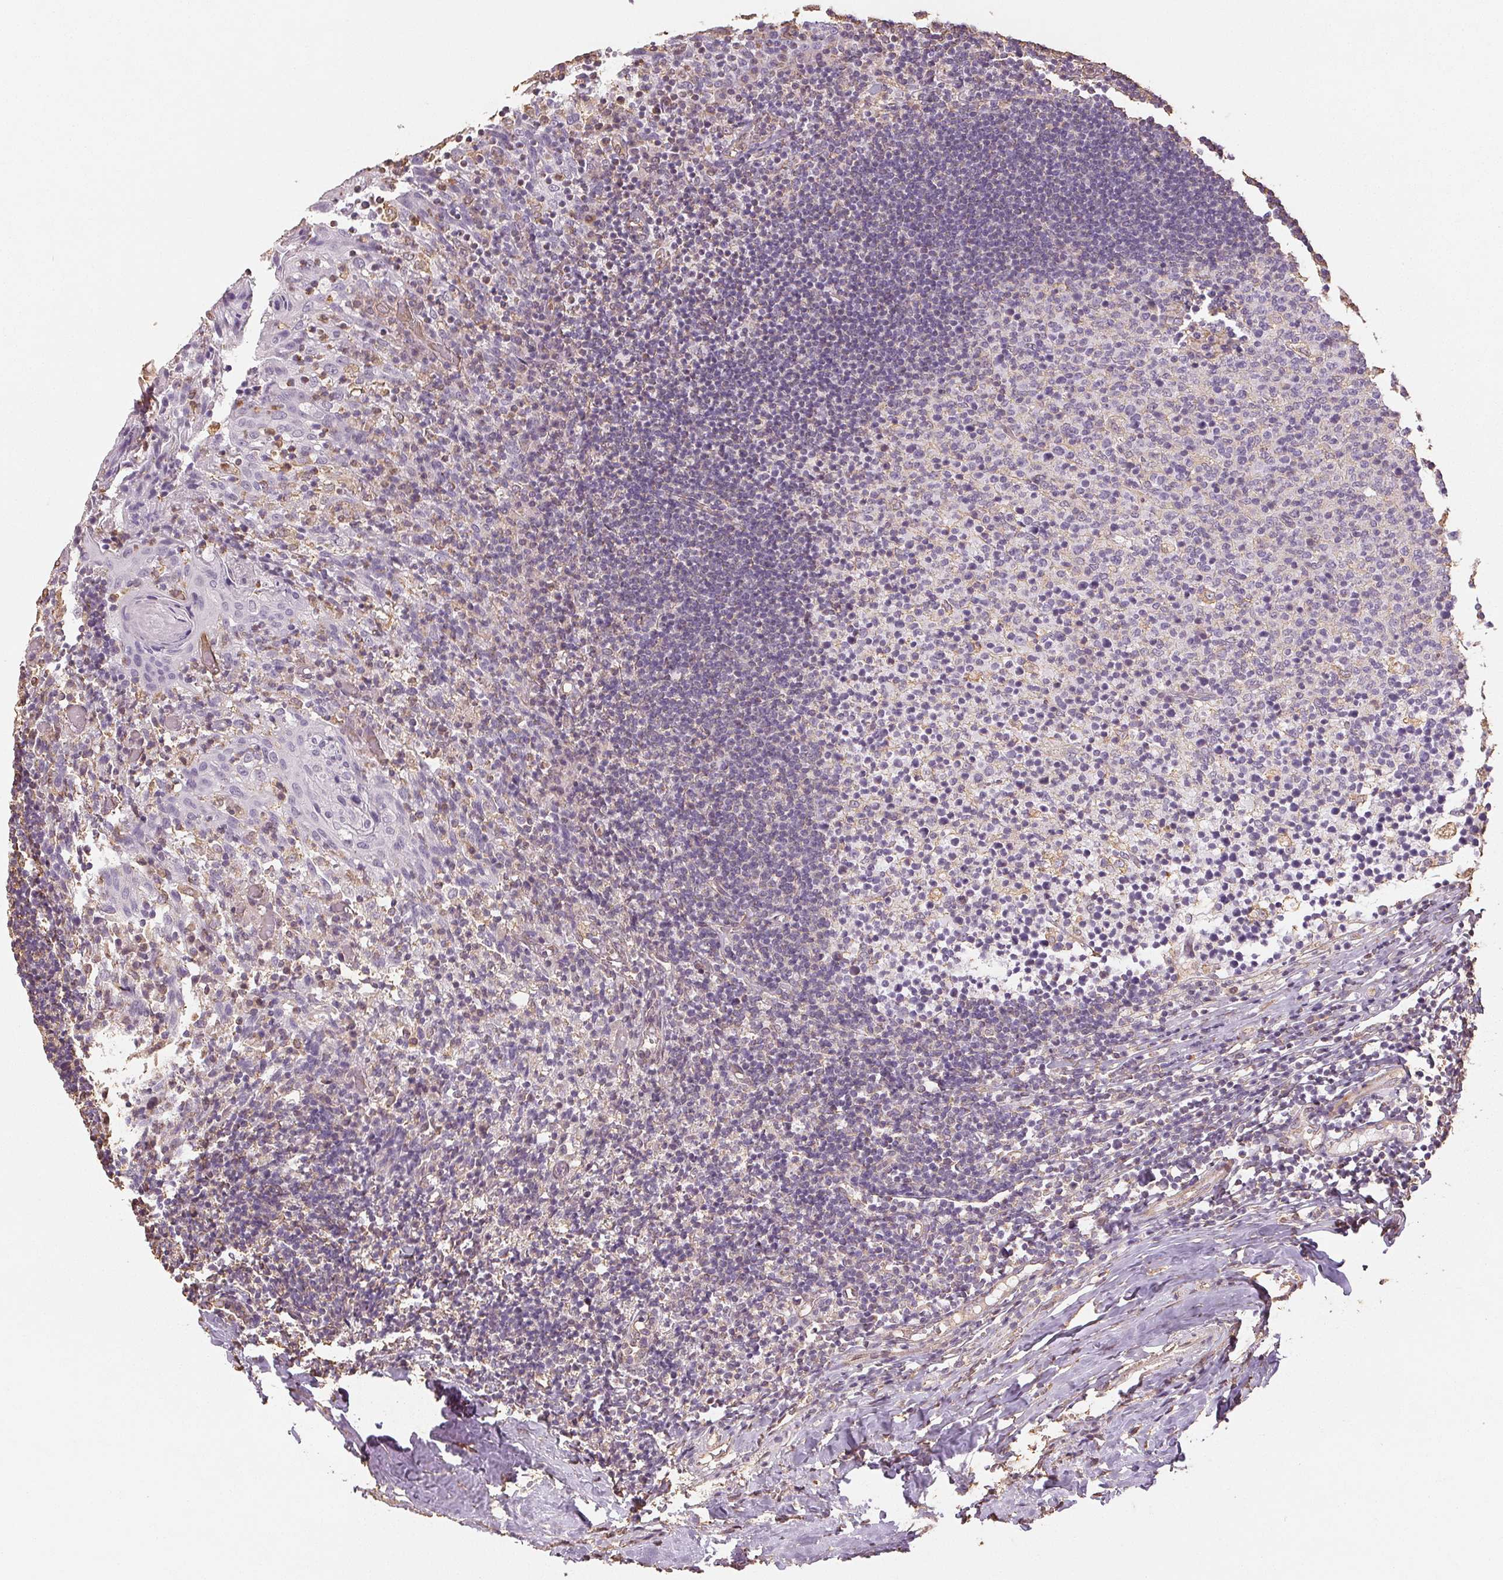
{"staining": {"intensity": "negative", "quantity": "none", "location": "none"}, "tissue": "tonsil", "cell_type": "Germinal center cells", "image_type": "normal", "snomed": [{"axis": "morphology", "description": "Normal tissue, NOS"}, {"axis": "topography", "description": "Tonsil"}], "caption": "There is no significant positivity in germinal center cells of tonsil. (Immunohistochemistry (ihc), brightfield microscopy, high magnification).", "gene": "COL7A1", "patient": {"sex": "female", "age": 10}}